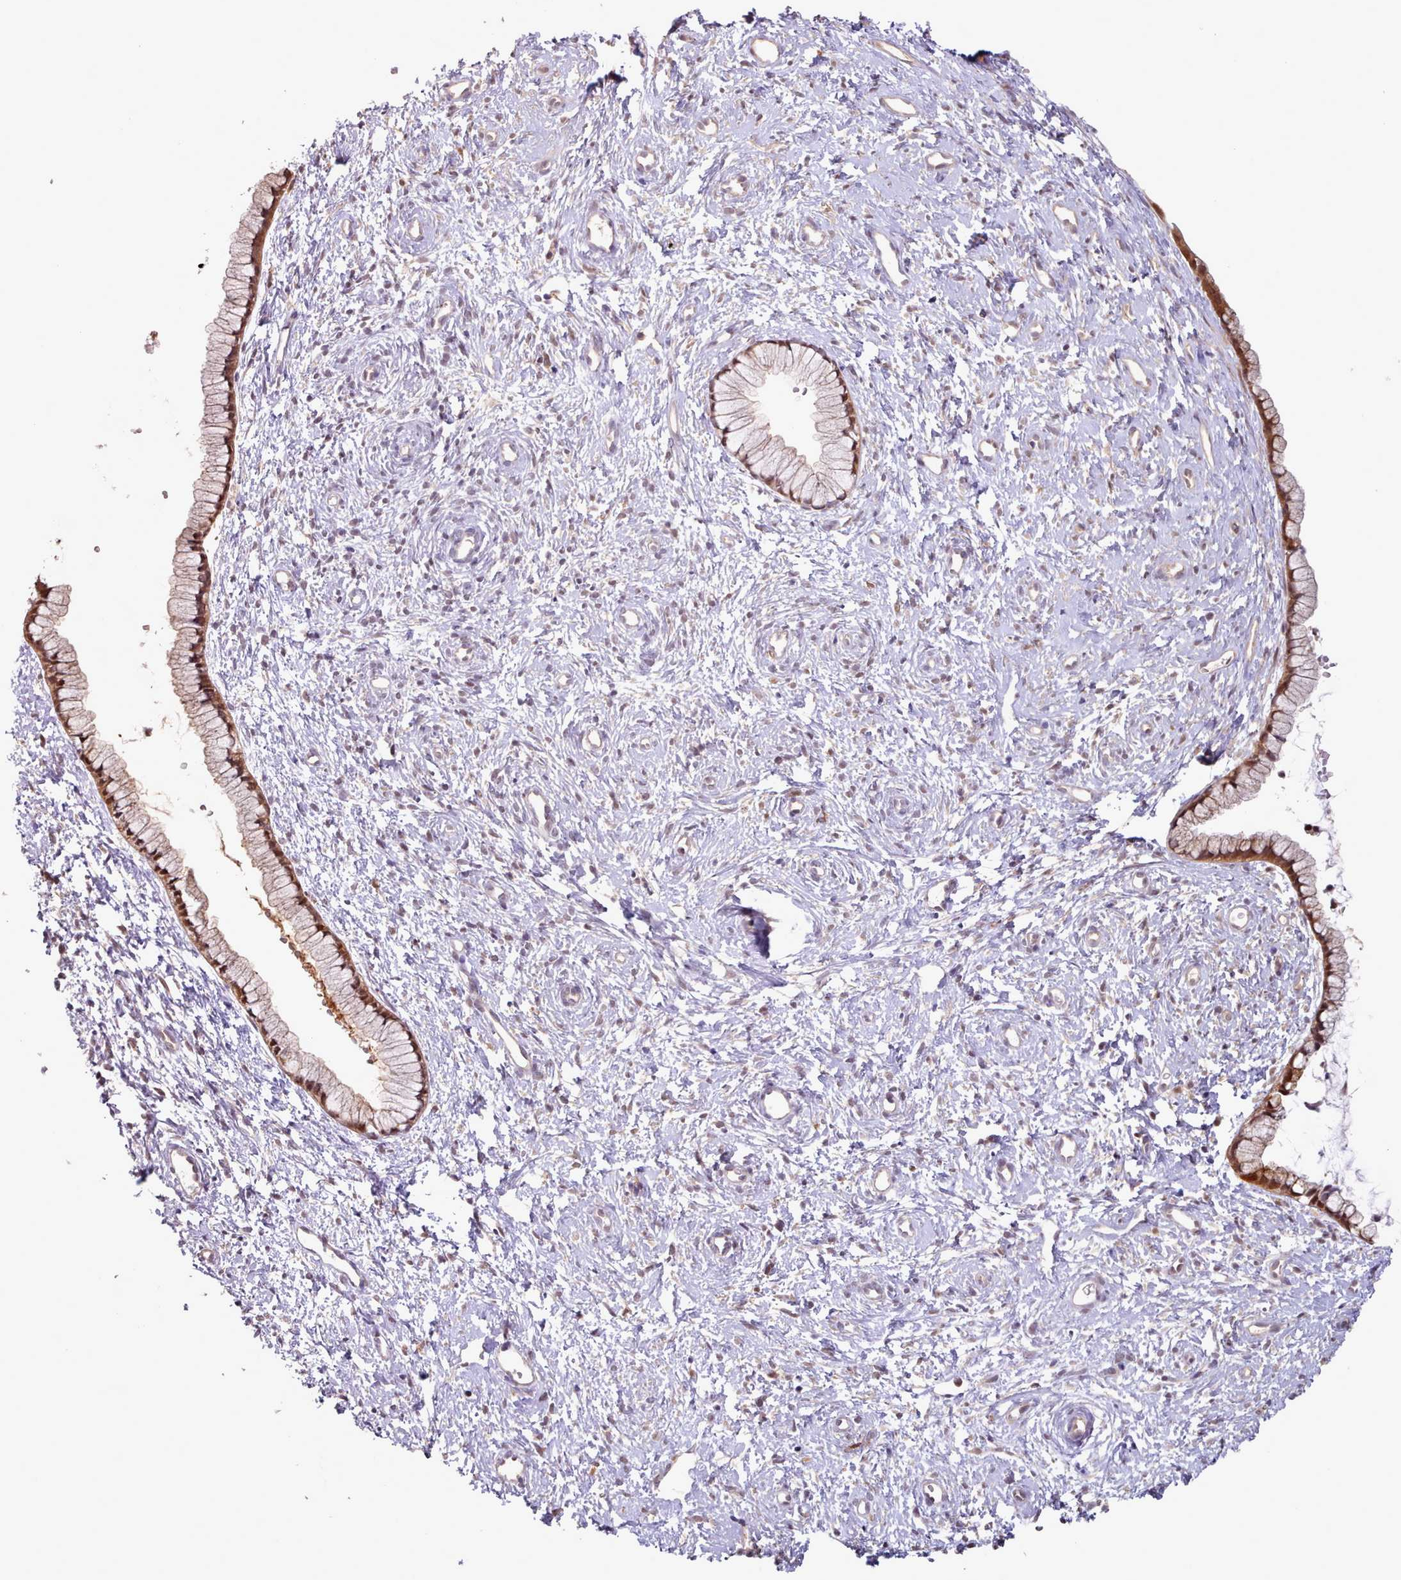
{"staining": {"intensity": "moderate", "quantity": ">75%", "location": "cytoplasmic/membranous,nuclear"}, "tissue": "cervix", "cell_type": "Glandular cells", "image_type": "normal", "snomed": [{"axis": "morphology", "description": "Normal tissue, NOS"}, {"axis": "topography", "description": "Cervix"}], "caption": "Immunohistochemical staining of normal human cervix reveals moderate cytoplasmic/membranous,nuclear protein staining in about >75% of glandular cells. (DAB = brown stain, brightfield microscopy at high magnification).", "gene": "CES3", "patient": {"sex": "female", "age": 57}}